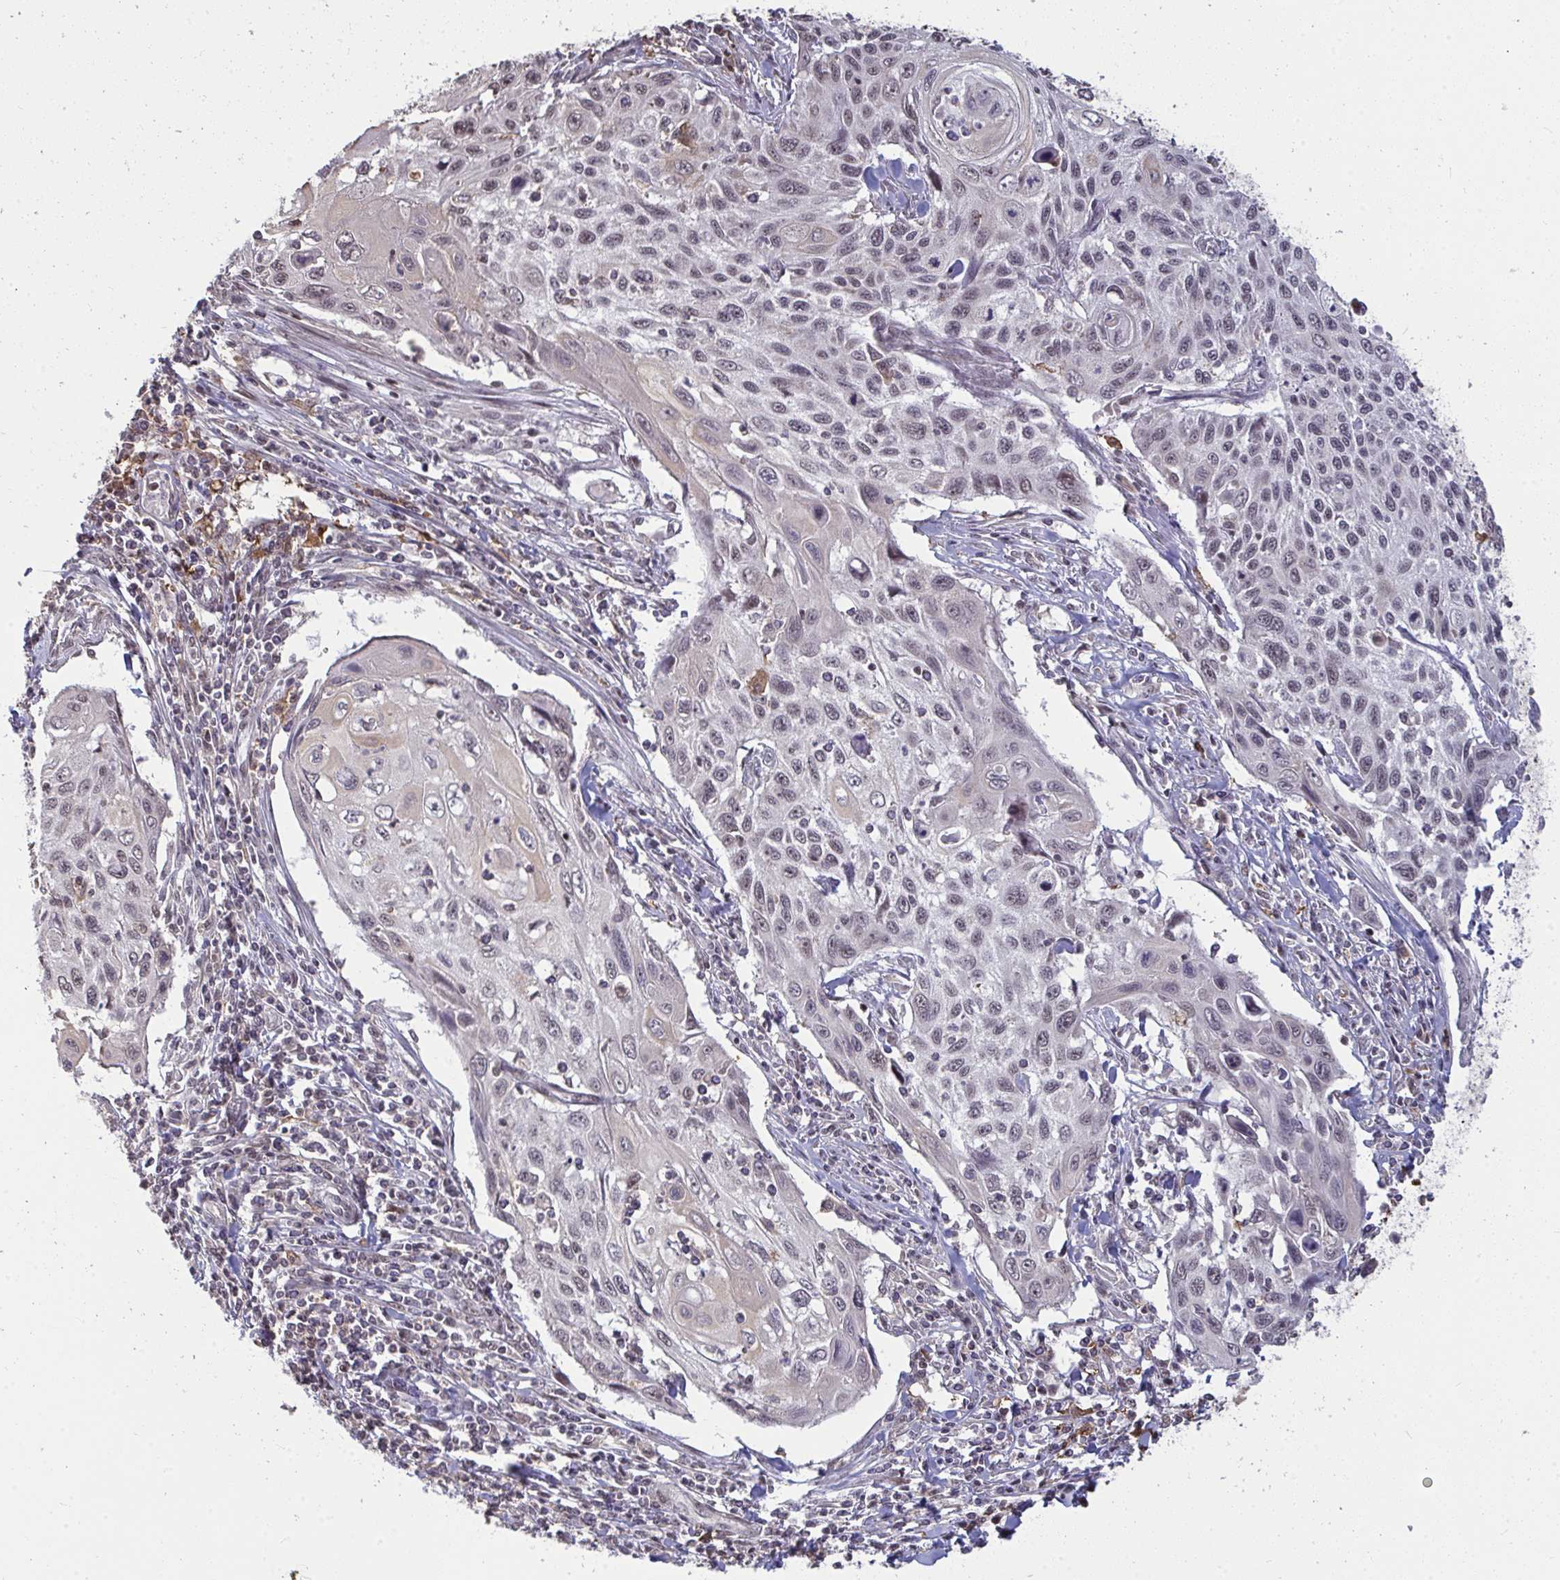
{"staining": {"intensity": "negative", "quantity": "none", "location": "none"}, "tissue": "cervical cancer", "cell_type": "Tumor cells", "image_type": "cancer", "snomed": [{"axis": "morphology", "description": "Squamous cell carcinoma, NOS"}, {"axis": "topography", "description": "Cervix"}], "caption": "Squamous cell carcinoma (cervical) stained for a protein using immunohistochemistry exhibits no expression tumor cells.", "gene": "SAP30", "patient": {"sex": "female", "age": 70}}